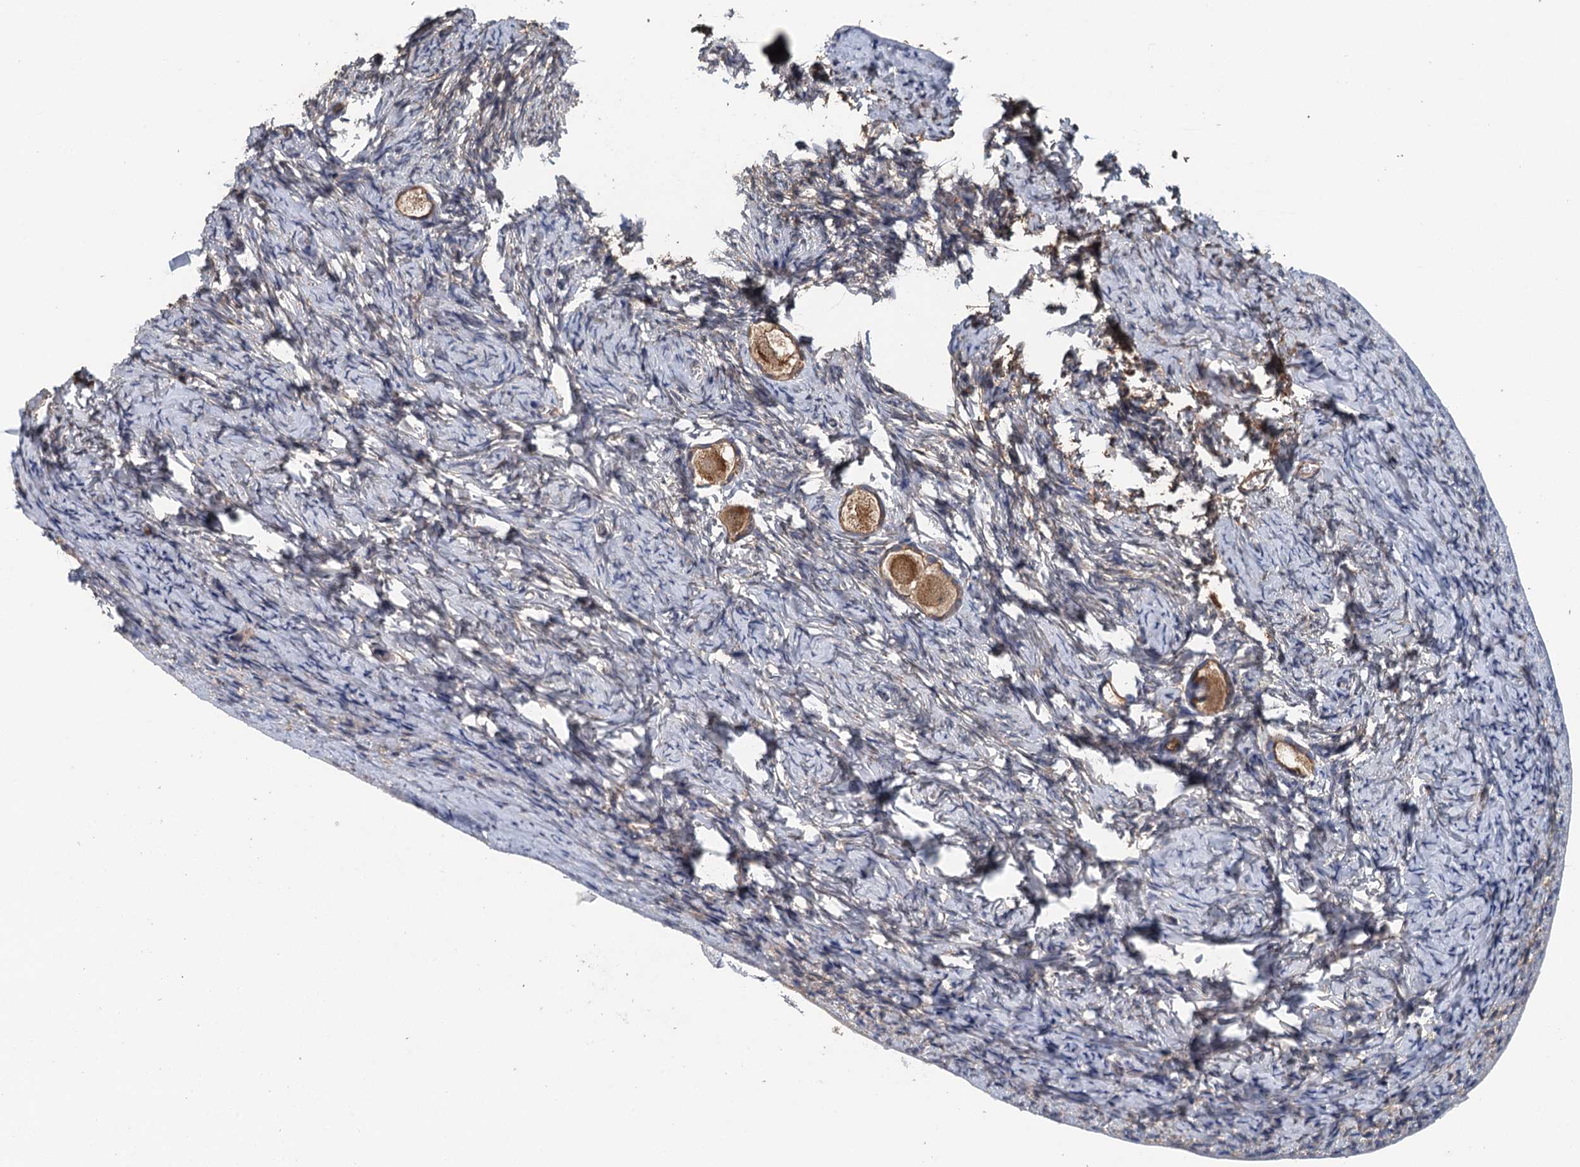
{"staining": {"intensity": "moderate", "quantity": ">75%", "location": "cytoplasmic/membranous"}, "tissue": "ovary", "cell_type": "Follicle cells", "image_type": "normal", "snomed": [{"axis": "morphology", "description": "Normal tissue, NOS"}, {"axis": "topography", "description": "Ovary"}], "caption": "A histopathology image of human ovary stained for a protein reveals moderate cytoplasmic/membranous brown staining in follicle cells. (DAB (3,3'-diaminobenzidine) IHC, brown staining for protein, blue staining for nuclei).", "gene": "MEAK7", "patient": {"sex": "female", "age": 27}}